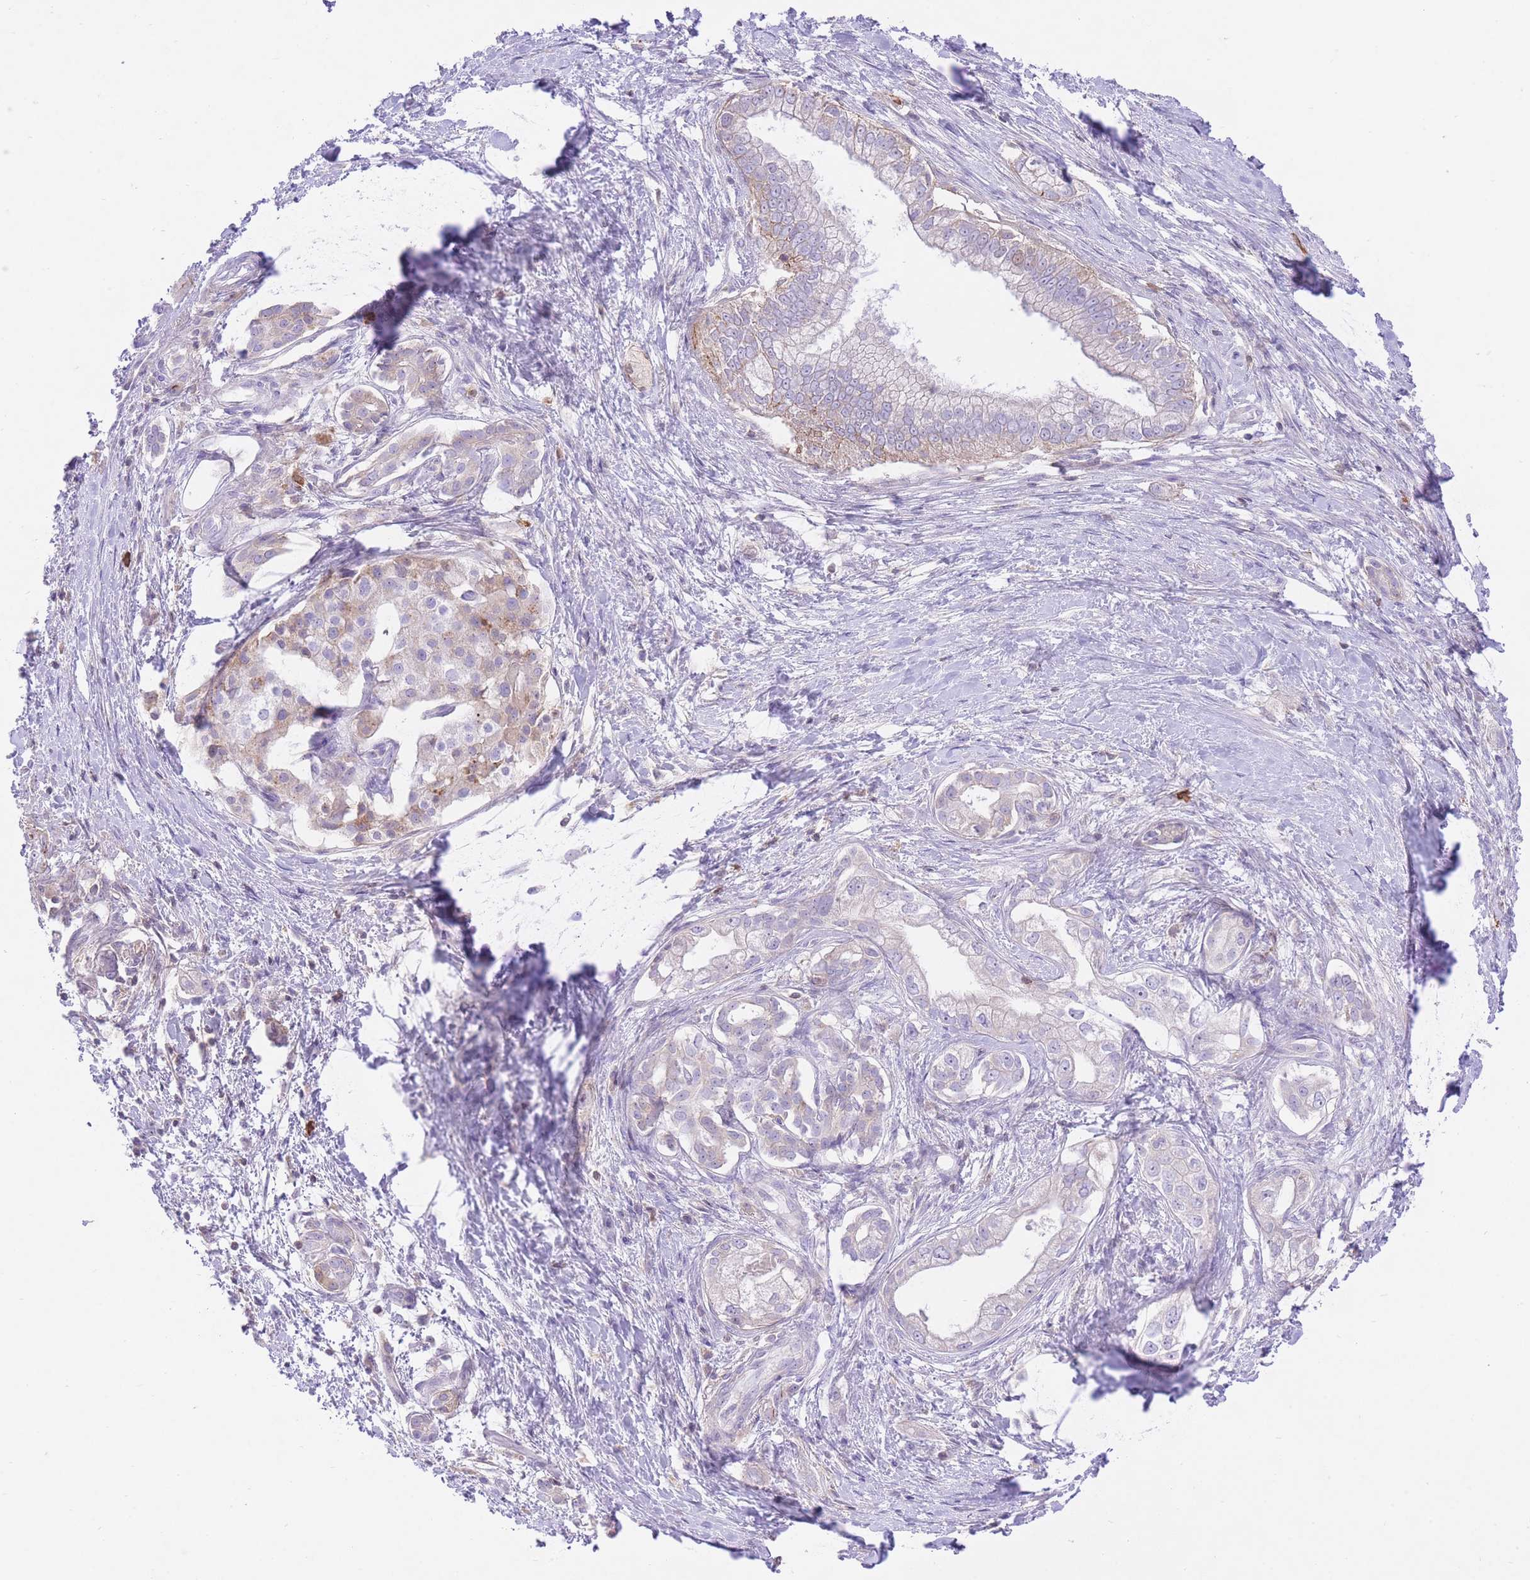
{"staining": {"intensity": "negative", "quantity": "none", "location": "none"}, "tissue": "pancreatic cancer", "cell_type": "Tumor cells", "image_type": "cancer", "snomed": [{"axis": "morphology", "description": "Adenocarcinoma, NOS"}, {"axis": "topography", "description": "Pancreas"}], "caption": "Adenocarcinoma (pancreatic) was stained to show a protein in brown. There is no significant positivity in tumor cells.", "gene": "HRG", "patient": {"sex": "male", "age": 70}}